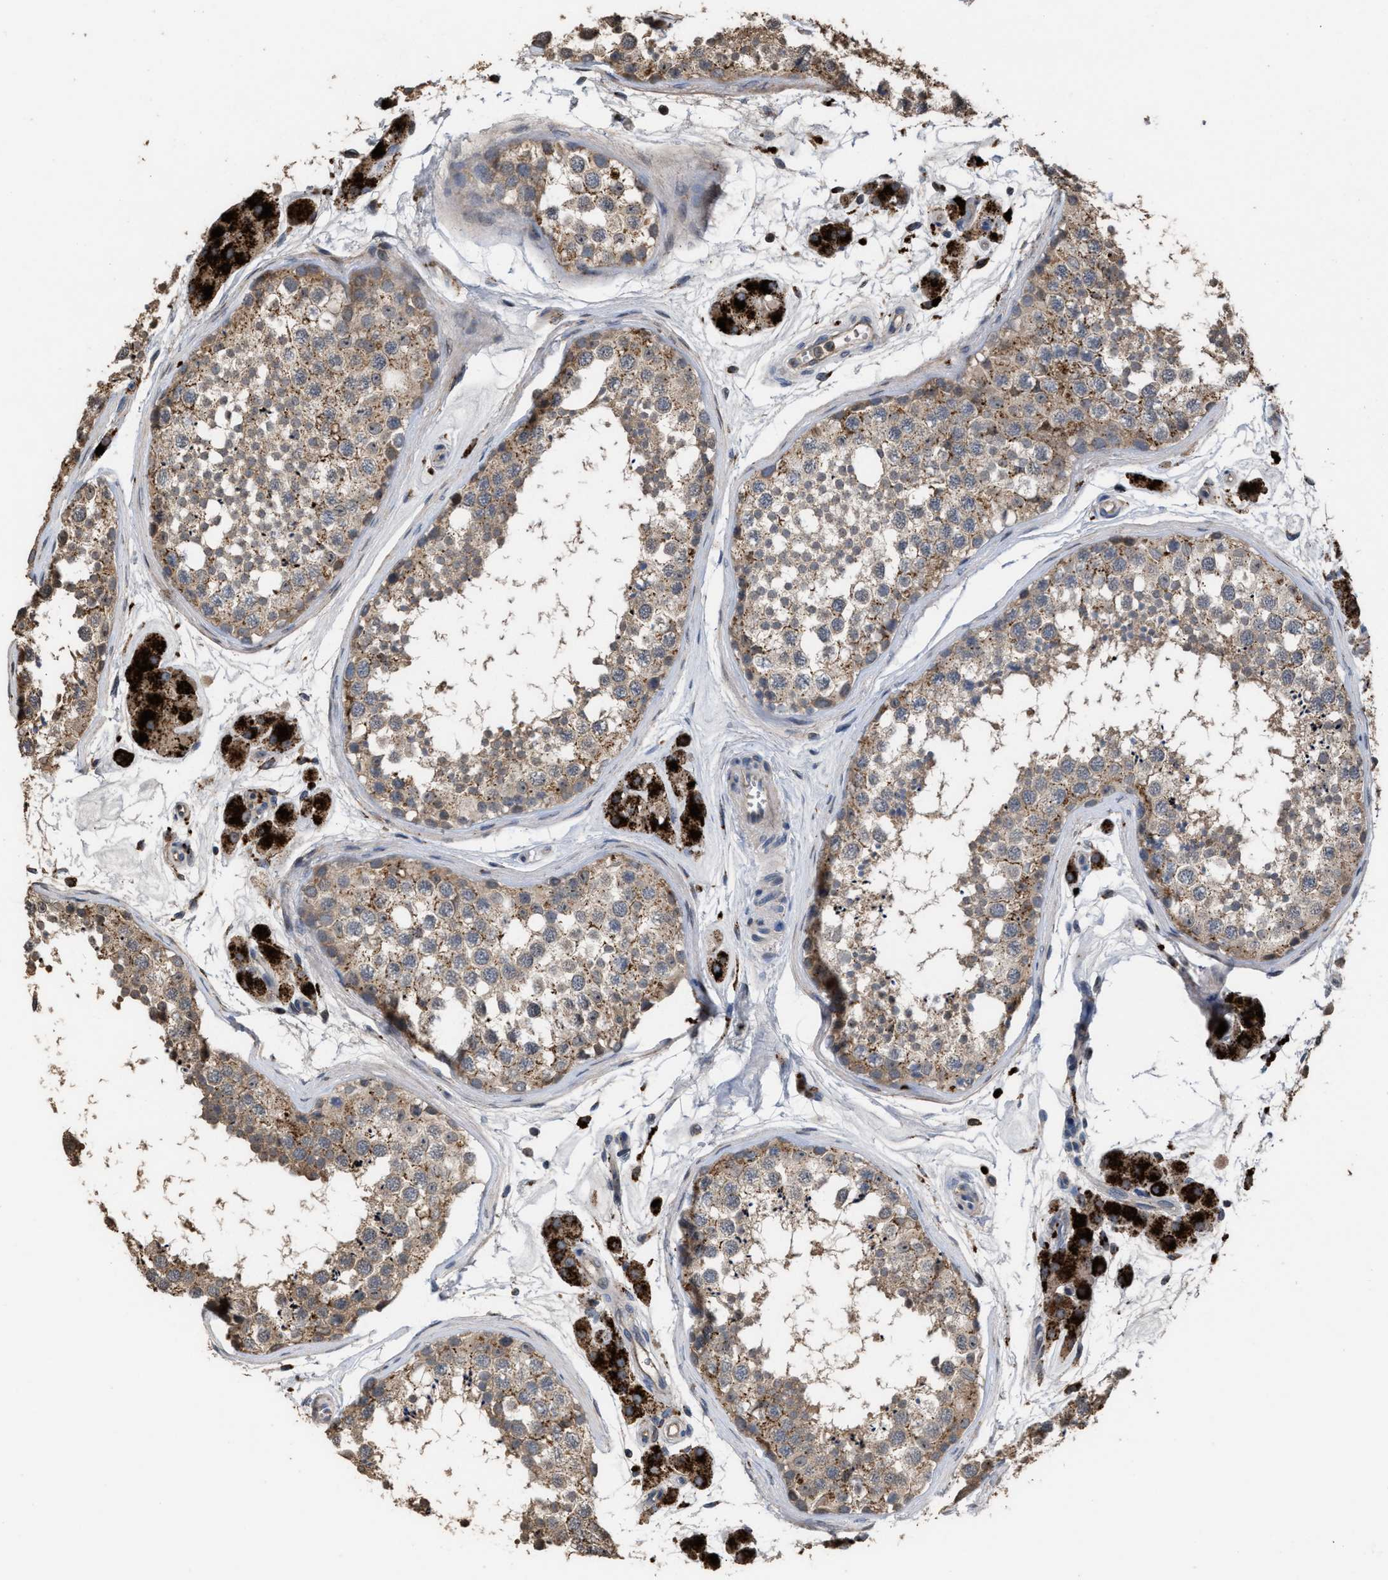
{"staining": {"intensity": "weak", "quantity": ">75%", "location": "cytoplasmic/membranous"}, "tissue": "testis", "cell_type": "Cells in seminiferous ducts", "image_type": "normal", "snomed": [{"axis": "morphology", "description": "Normal tissue, NOS"}, {"axis": "topography", "description": "Testis"}], "caption": "This image reveals IHC staining of unremarkable human testis, with low weak cytoplasmic/membranous positivity in about >75% of cells in seminiferous ducts.", "gene": "ELMO3", "patient": {"sex": "male", "age": 56}}